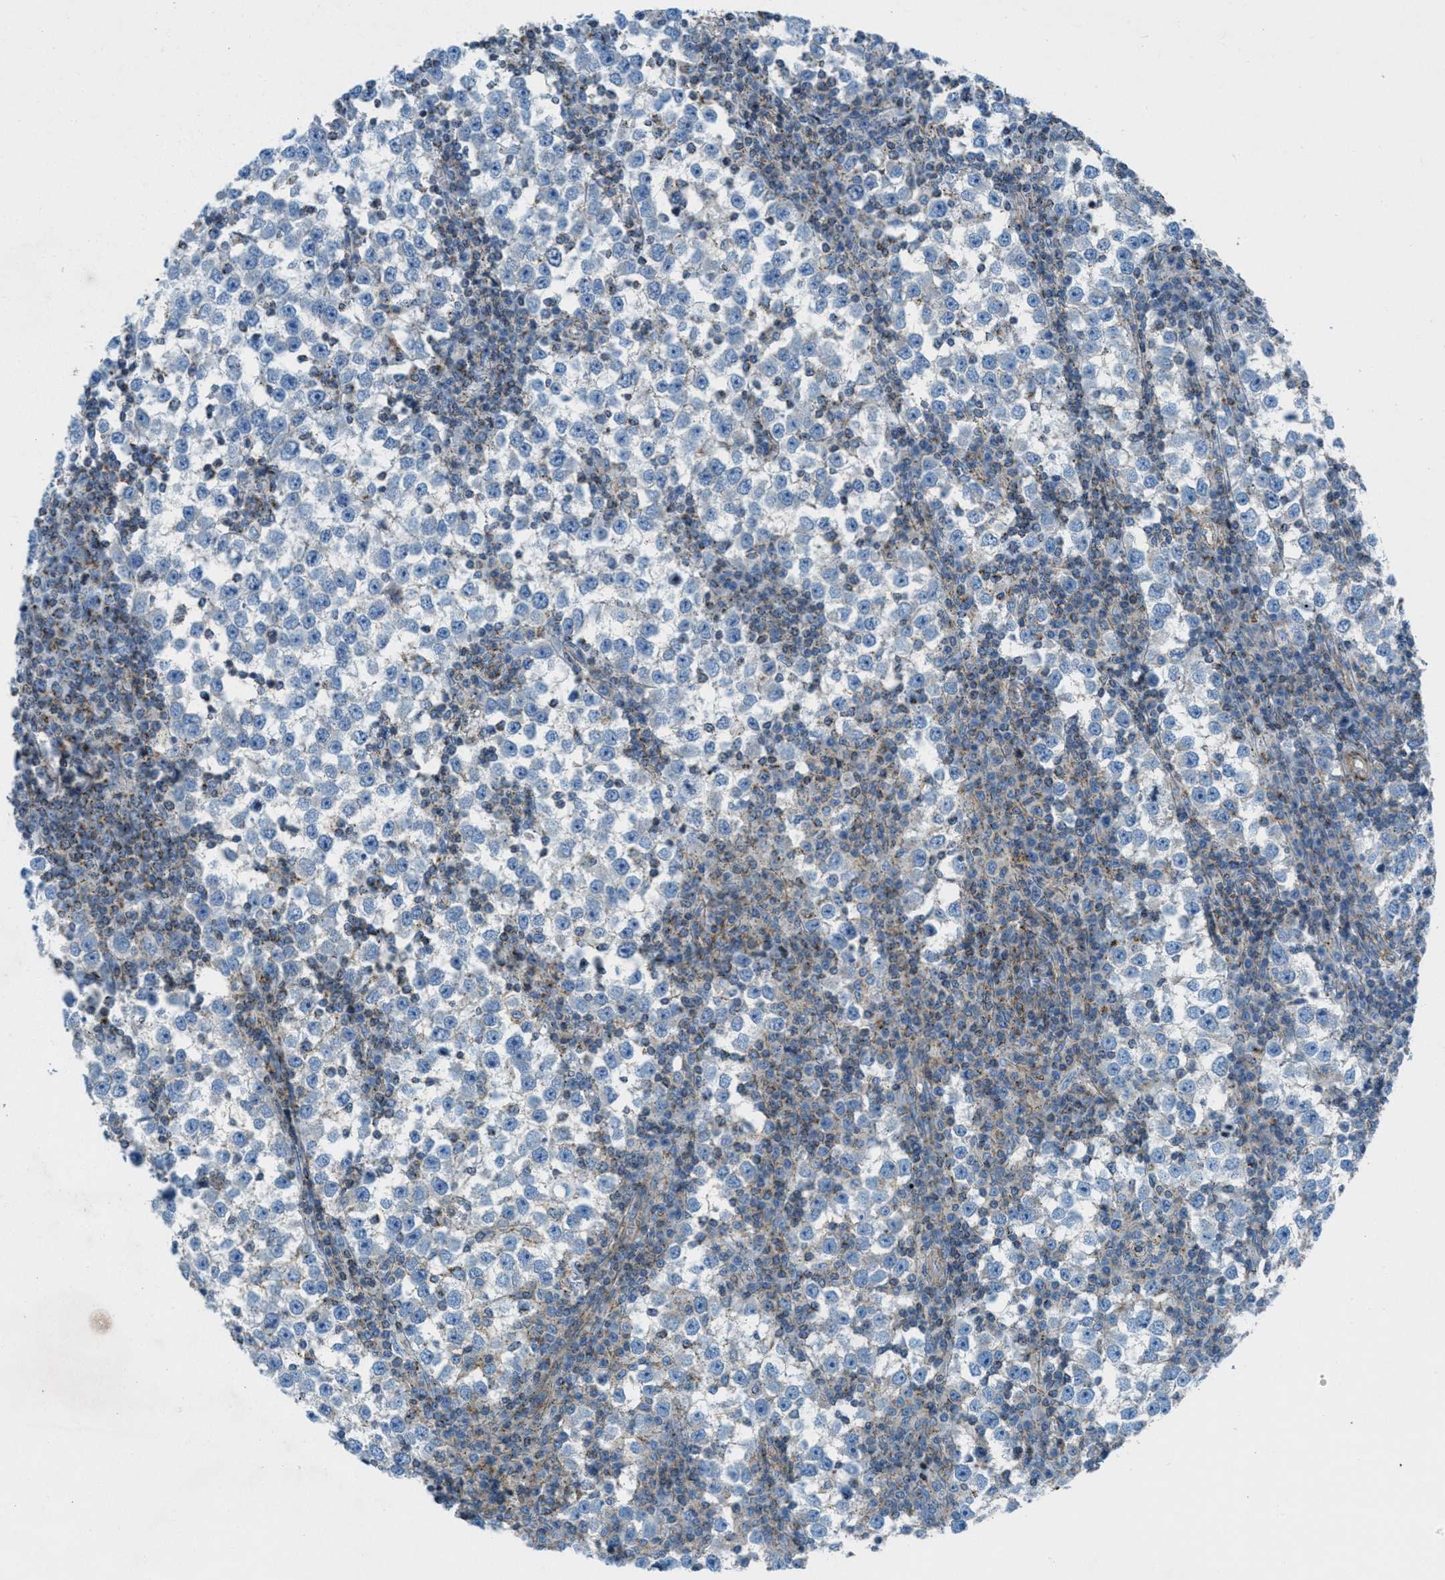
{"staining": {"intensity": "negative", "quantity": "none", "location": "none"}, "tissue": "testis cancer", "cell_type": "Tumor cells", "image_type": "cancer", "snomed": [{"axis": "morphology", "description": "Seminoma, NOS"}, {"axis": "topography", "description": "Testis"}], "caption": "DAB immunohistochemical staining of human testis seminoma demonstrates no significant positivity in tumor cells.", "gene": "MFSD13A", "patient": {"sex": "male", "age": 65}}